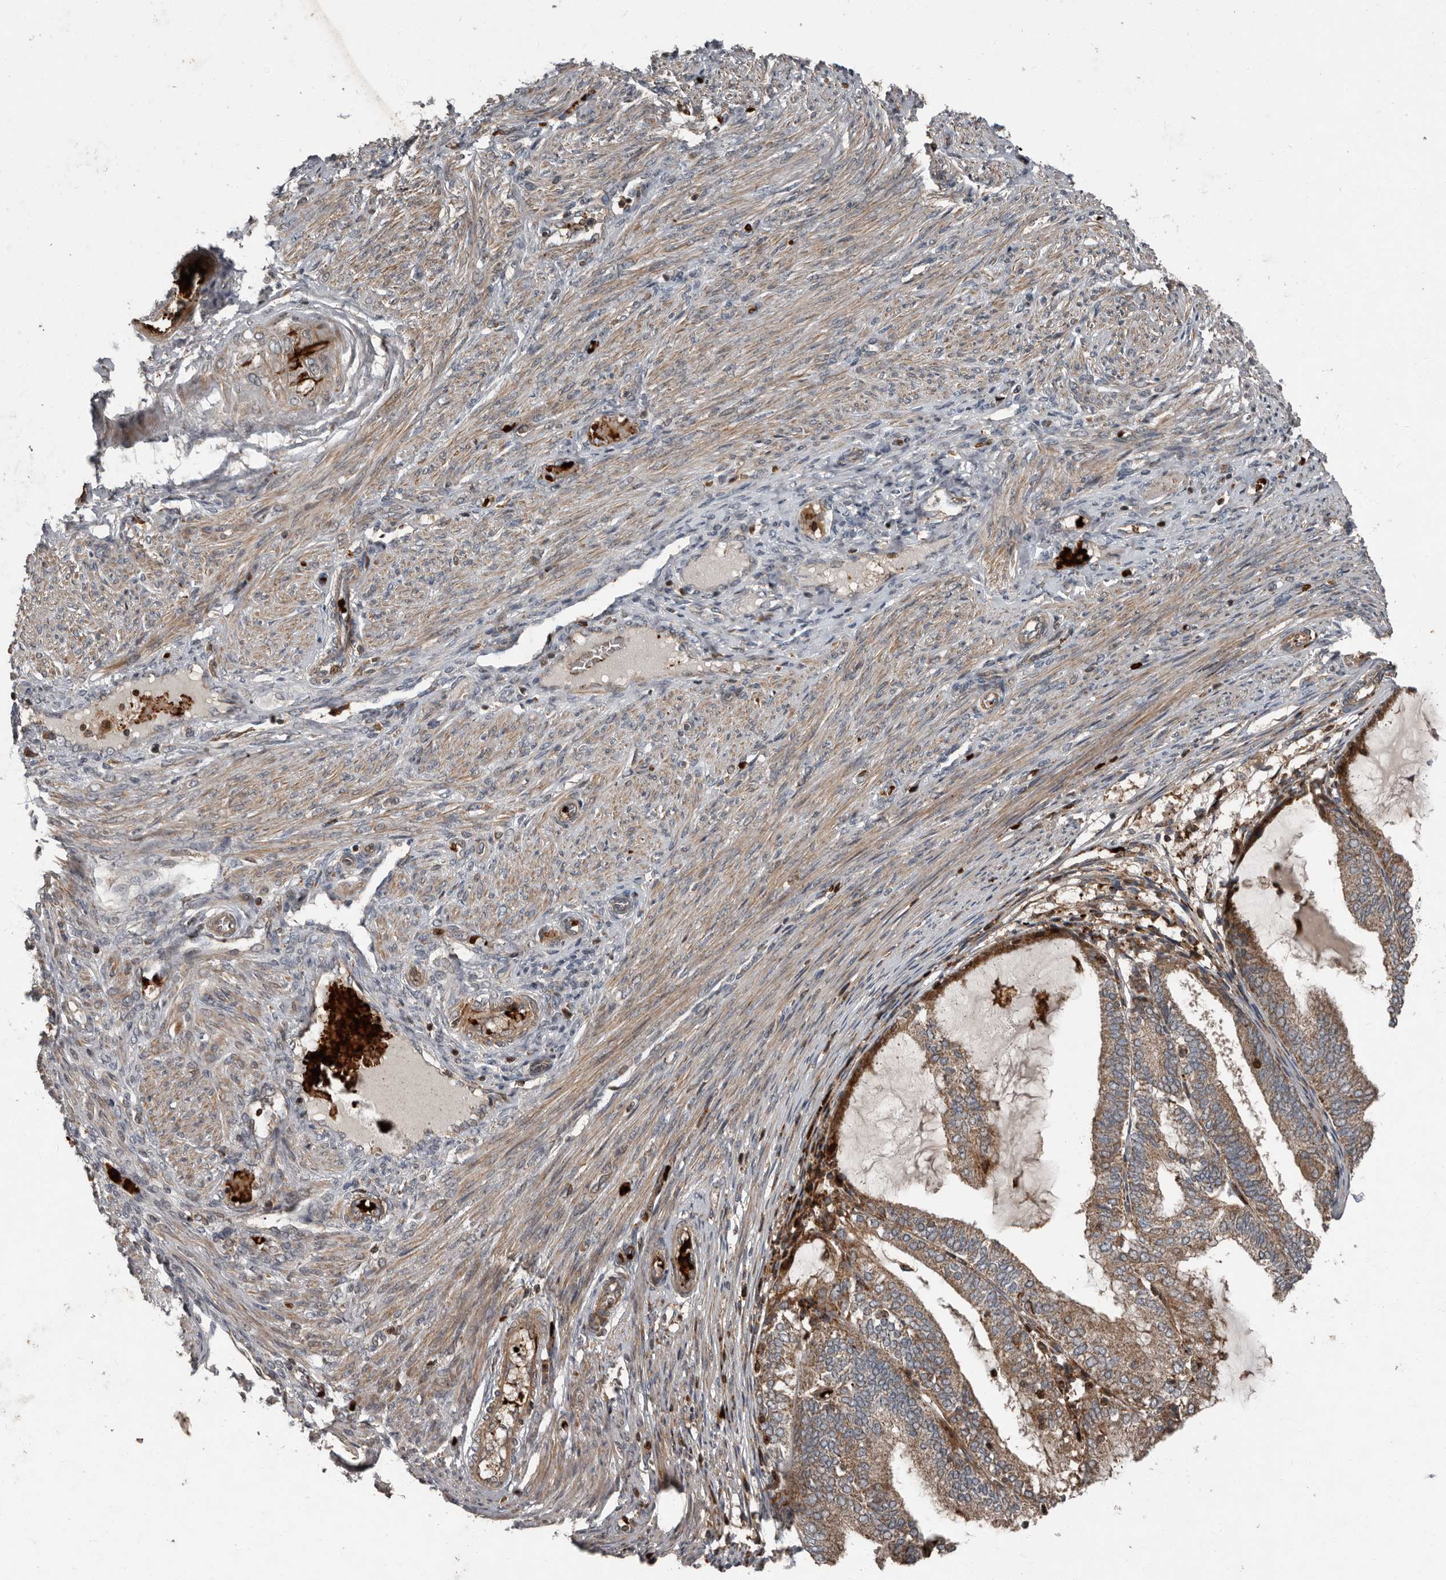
{"staining": {"intensity": "strong", "quantity": ">75%", "location": "cytoplasmic/membranous"}, "tissue": "endometrial cancer", "cell_type": "Tumor cells", "image_type": "cancer", "snomed": [{"axis": "morphology", "description": "Adenocarcinoma, NOS"}, {"axis": "topography", "description": "Endometrium"}], "caption": "This micrograph shows immunohistochemistry staining of human adenocarcinoma (endometrial), with high strong cytoplasmic/membranous expression in approximately >75% of tumor cells.", "gene": "FBXO31", "patient": {"sex": "female", "age": 81}}